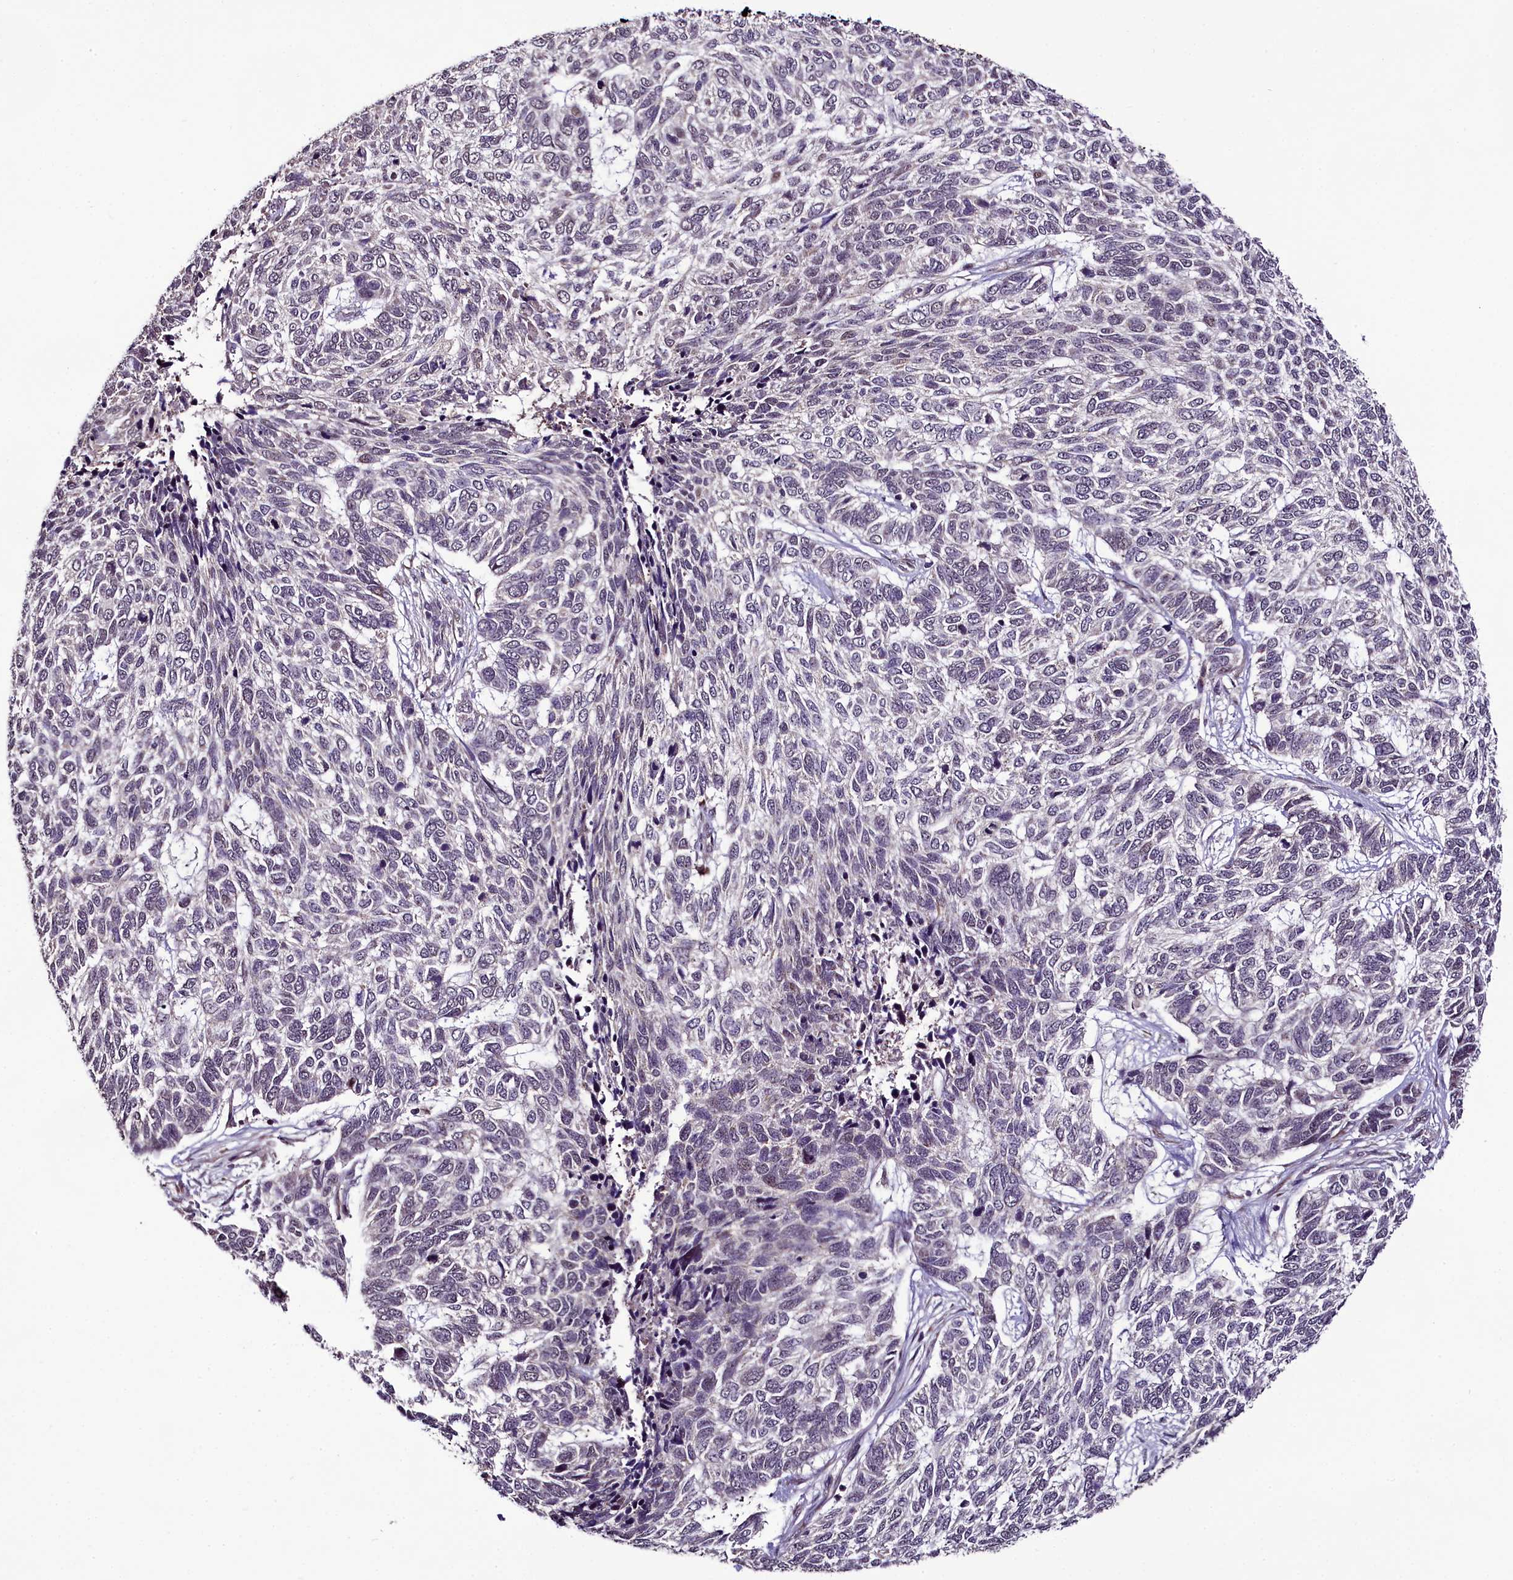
{"staining": {"intensity": "negative", "quantity": "none", "location": "none"}, "tissue": "skin cancer", "cell_type": "Tumor cells", "image_type": "cancer", "snomed": [{"axis": "morphology", "description": "Basal cell carcinoma"}, {"axis": "topography", "description": "Skin"}], "caption": "Skin basal cell carcinoma was stained to show a protein in brown. There is no significant positivity in tumor cells.", "gene": "RPUSD2", "patient": {"sex": "female", "age": 65}}